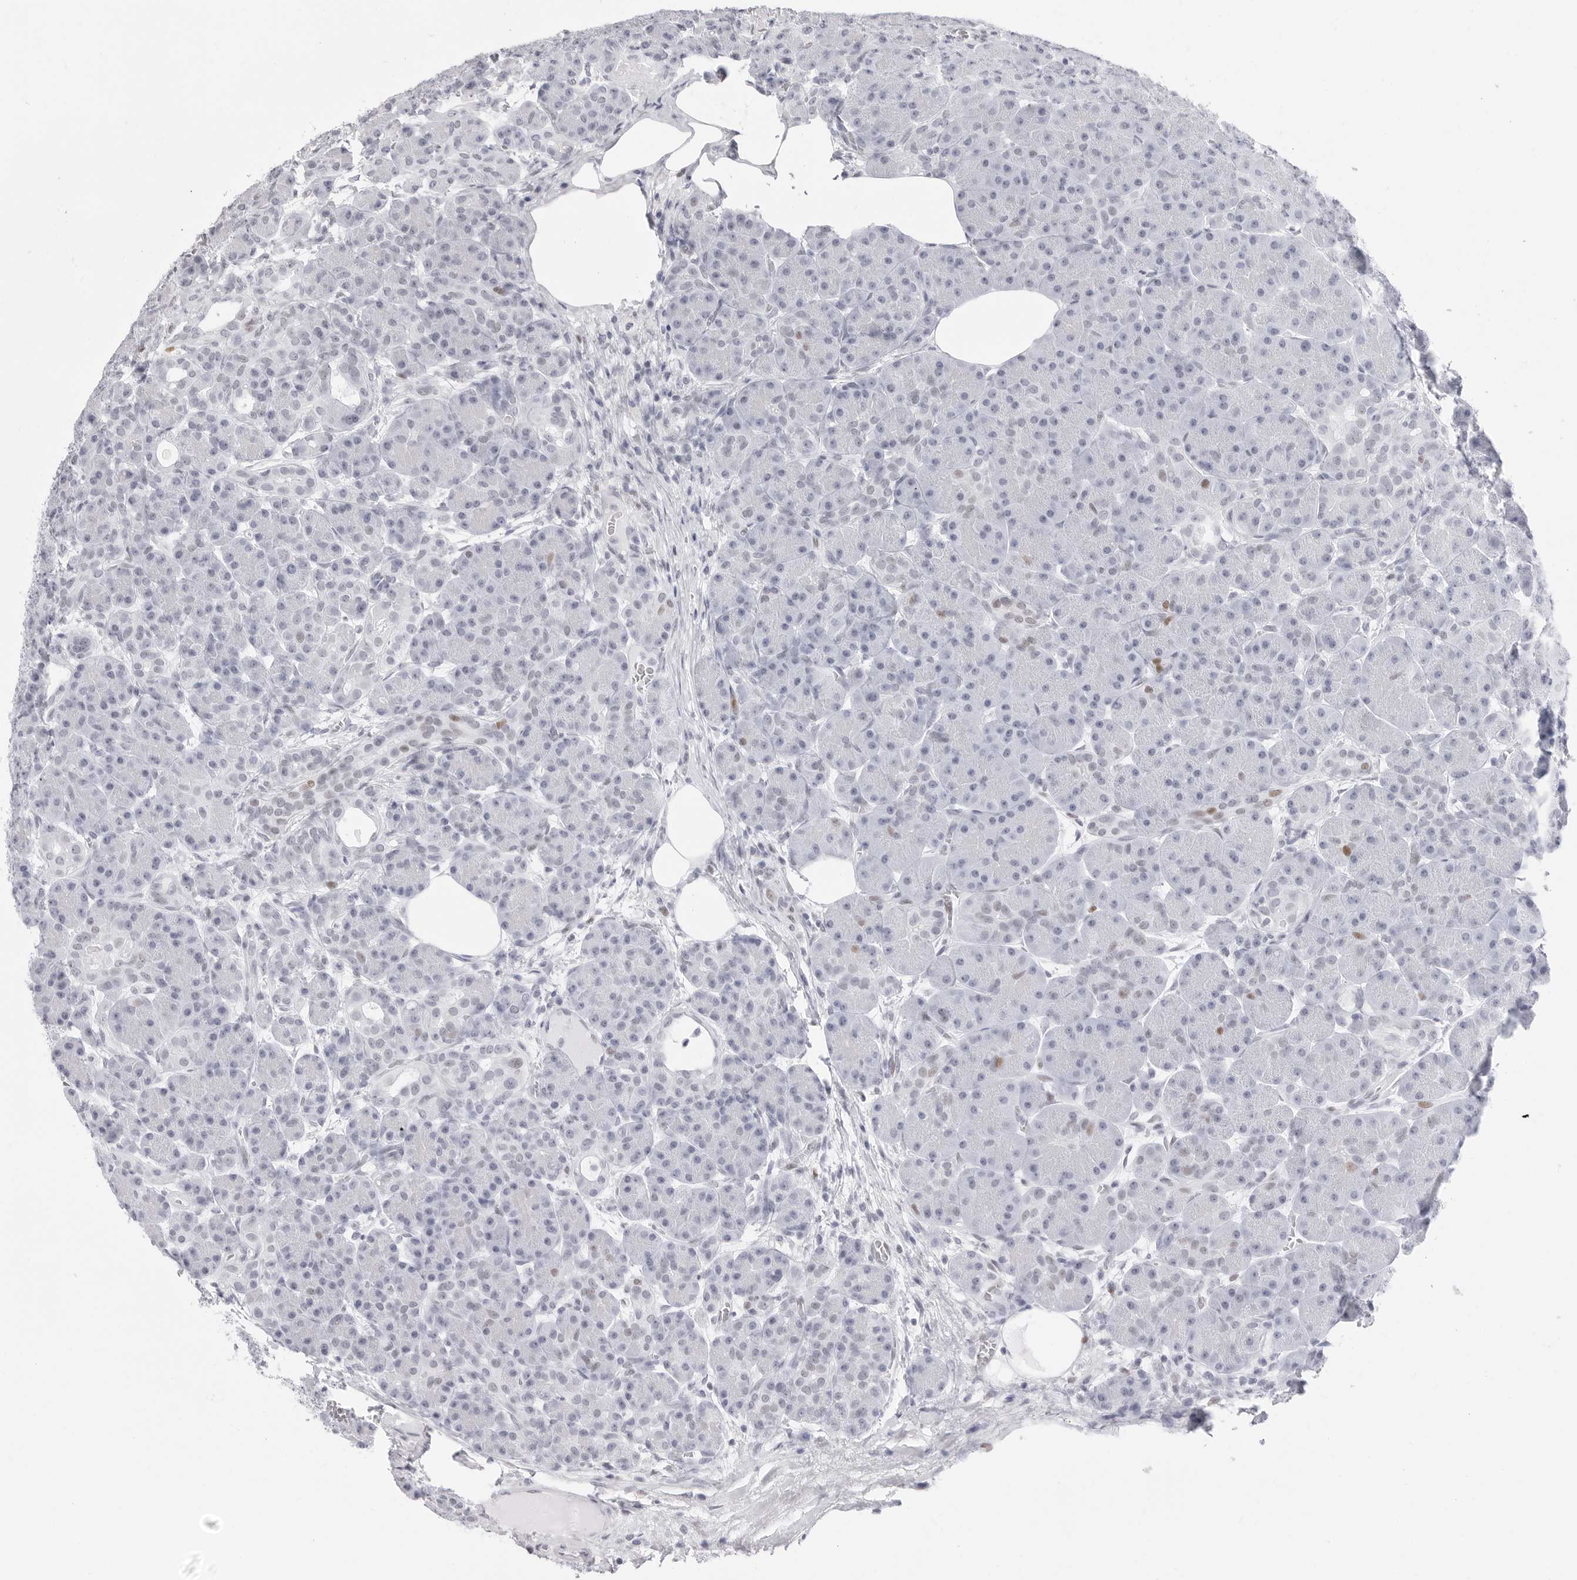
{"staining": {"intensity": "moderate", "quantity": "<25%", "location": "nuclear"}, "tissue": "pancreas", "cell_type": "Exocrine glandular cells", "image_type": "normal", "snomed": [{"axis": "morphology", "description": "Normal tissue, NOS"}, {"axis": "topography", "description": "Pancreas"}], "caption": "Immunohistochemistry (IHC) of normal human pancreas shows low levels of moderate nuclear expression in approximately <25% of exocrine glandular cells. (brown staining indicates protein expression, while blue staining denotes nuclei).", "gene": "NASP", "patient": {"sex": "male", "age": 63}}